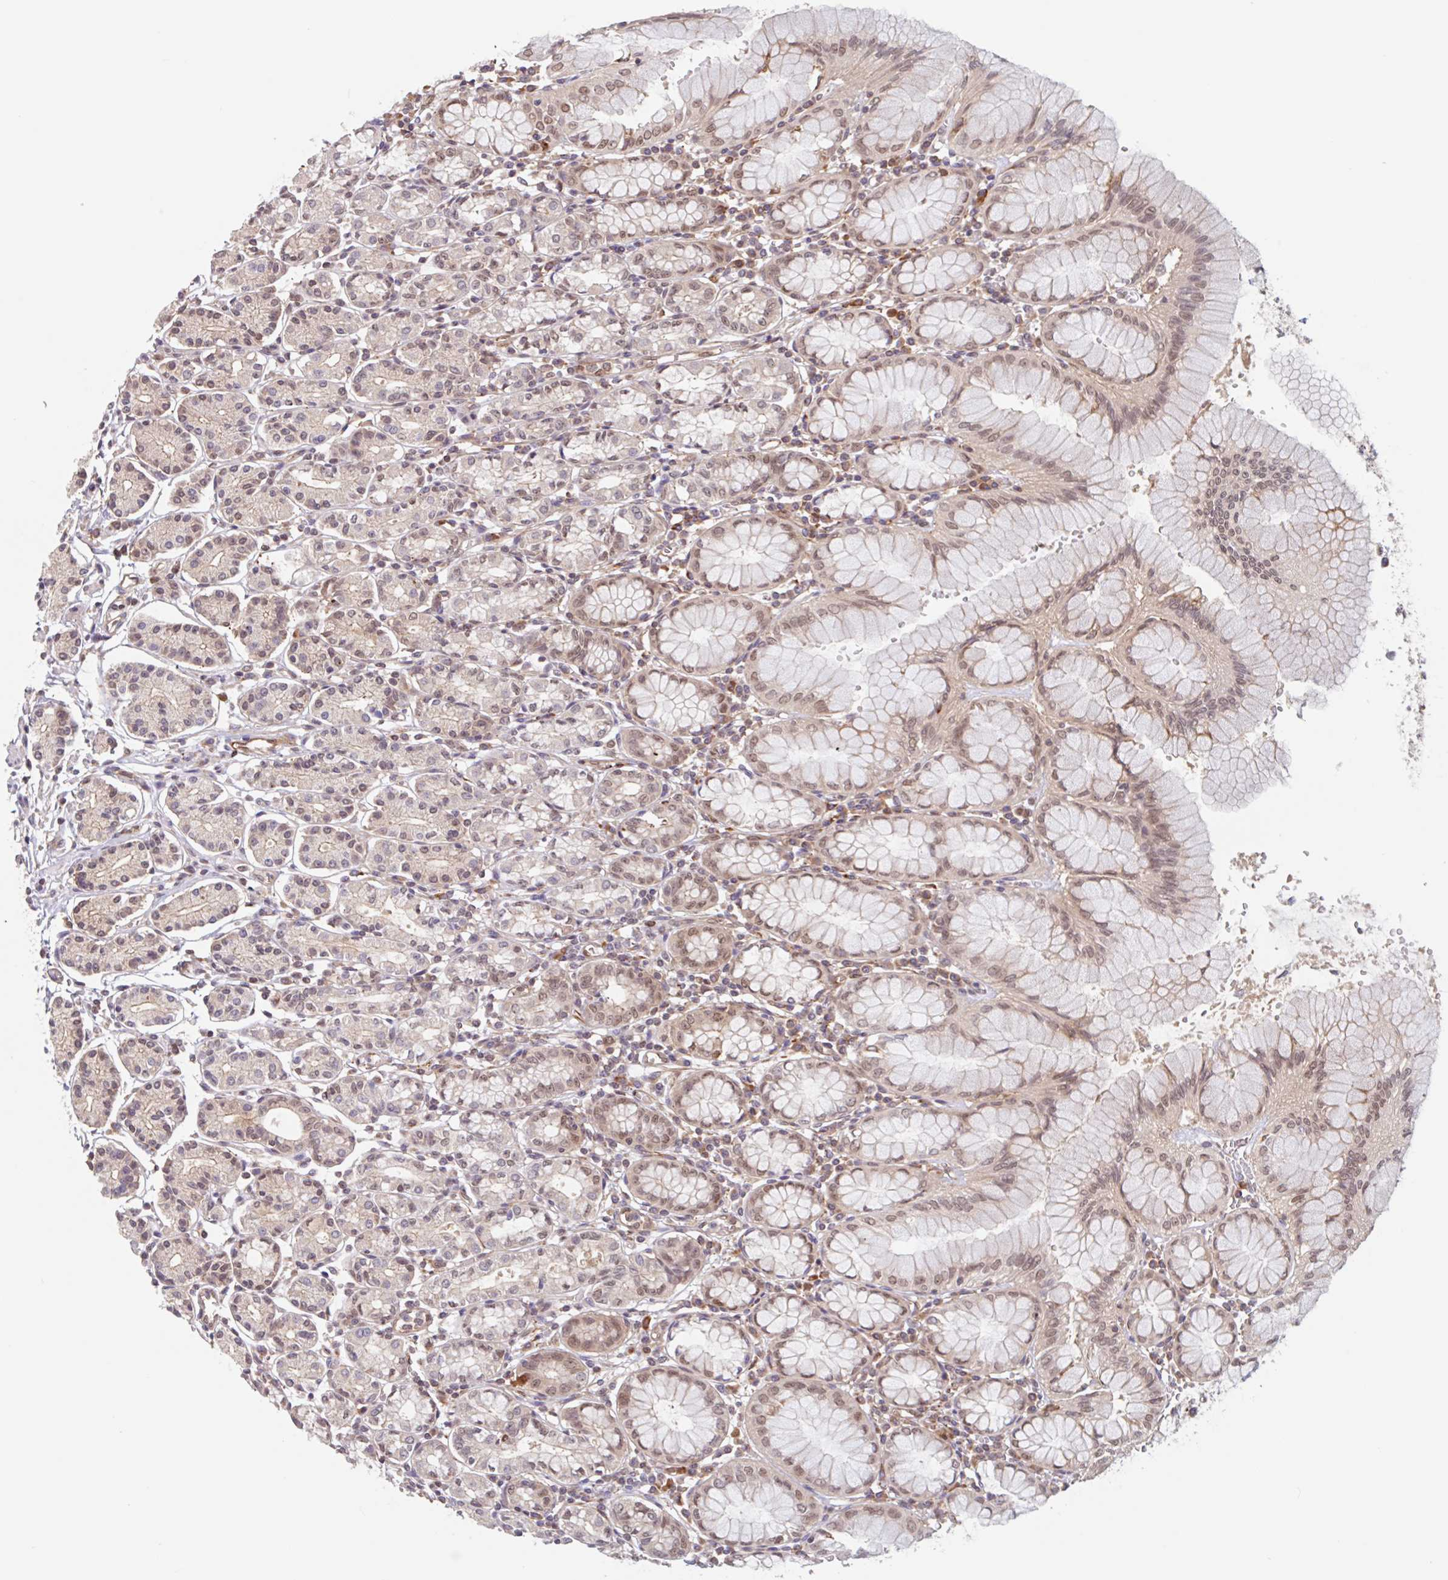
{"staining": {"intensity": "moderate", "quantity": "25%-75%", "location": "cytoplasmic/membranous,nuclear"}, "tissue": "stomach", "cell_type": "Glandular cells", "image_type": "normal", "snomed": [{"axis": "morphology", "description": "Normal tissue, NOS"}, {"axis": "topography", "description": "Stomach"}], "caption": "Immunohistochemistry staining of unremarkable stomach, which reveals medium levels of moderate cytoplasmic/membranous,nuclear expression in approximately 25%-75% of glandular cells indicating moderate cytoplasmic/membranous,nuclear protein expression. The staining was performed using DAB (brown) for protein detection and nuclei were counterstained in hematoxylin (blue).", "gene": "NUB1", "patient": {"sex": "female", "age": 62}}